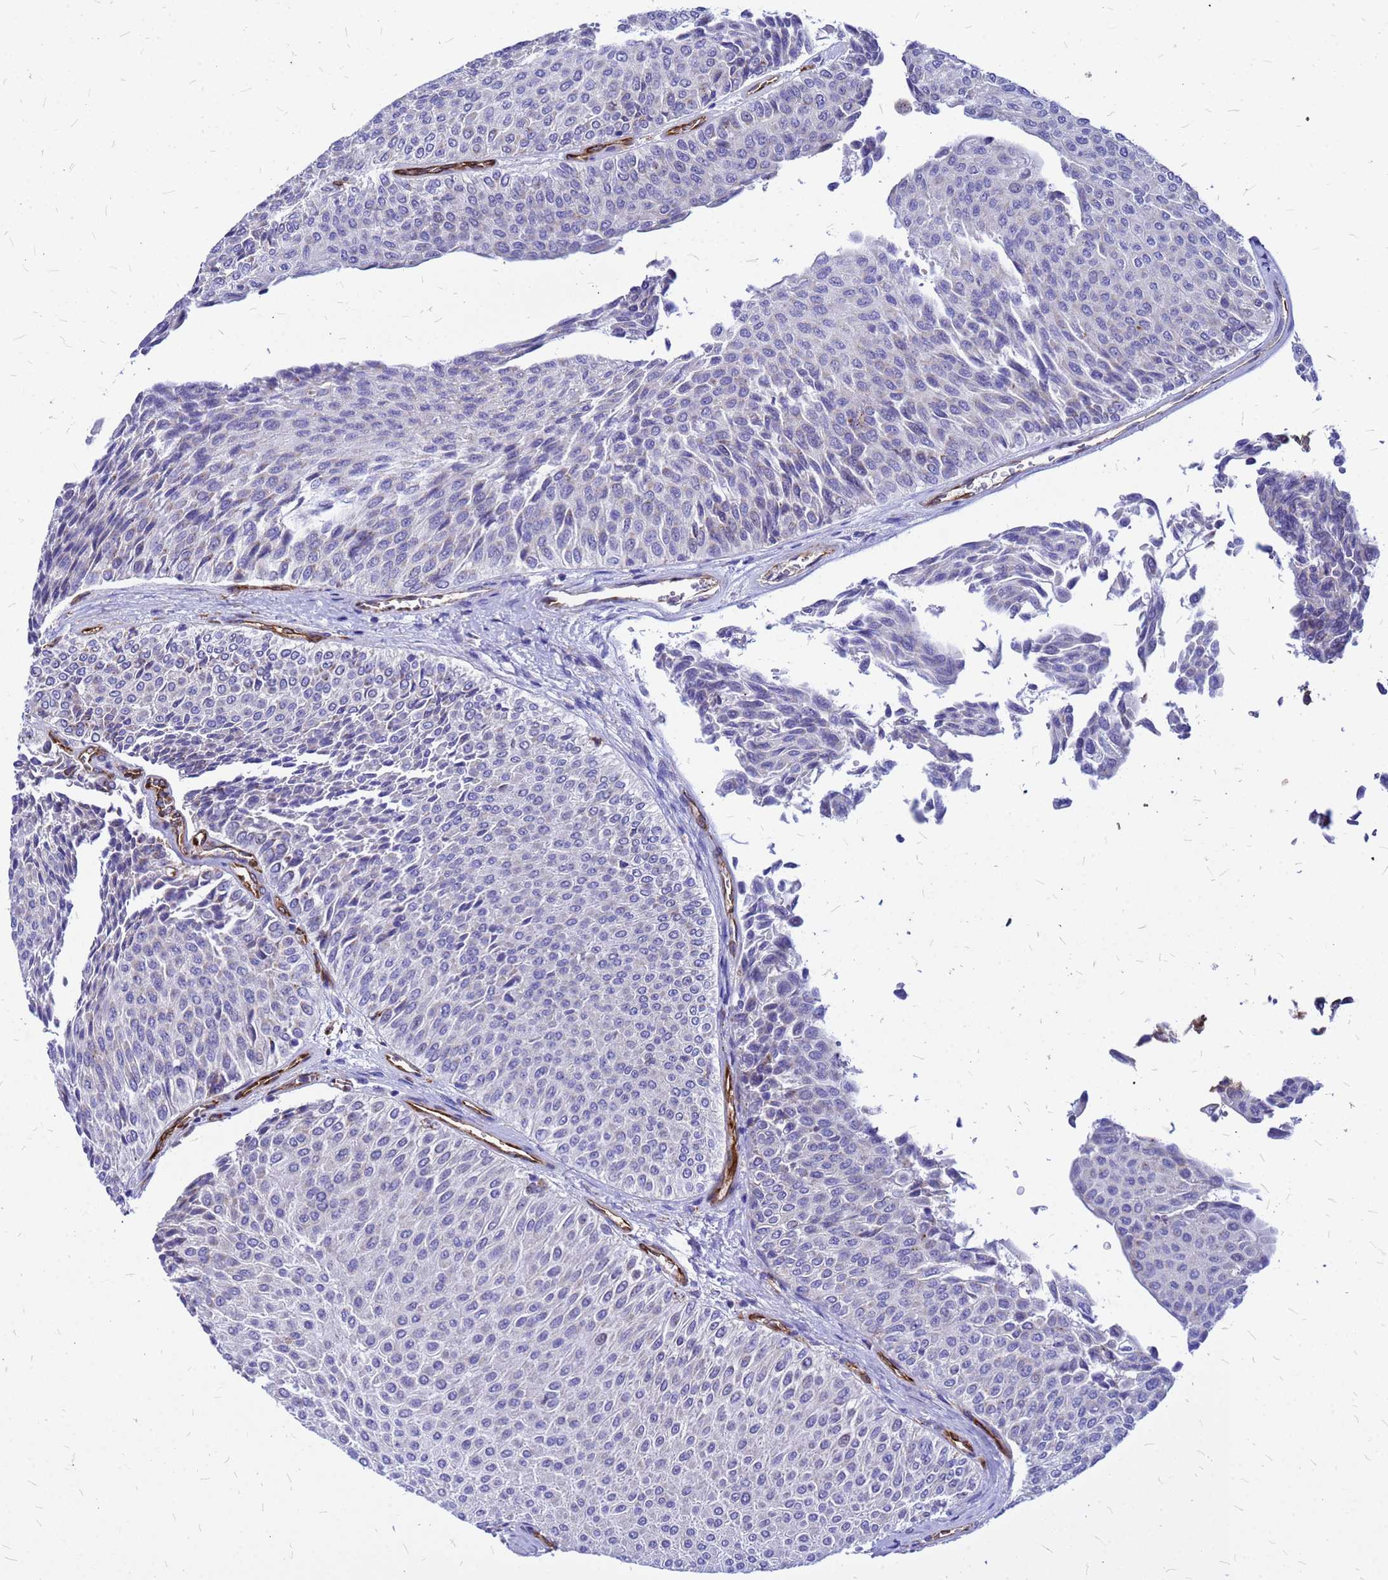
{"staining": {"intensity": "negative", "quantity": "none", "location": "none"}, "tissue": "urothelial cancer", "cell_type": "Tumor cells", "image_type": "cancer", "snomed": [{"axis": "morphology", "description": "Urothelial carcinoma, Low grade"}, {"axis": "topography", "description": "Urinary bladder"}], "caption": "Immunohistochemical staining of human urothelial cancer demonstrates no significant positivity in tumor cells.", "gene": "NOSTRIN", "patient": {"sex": "male", "age": 78}}